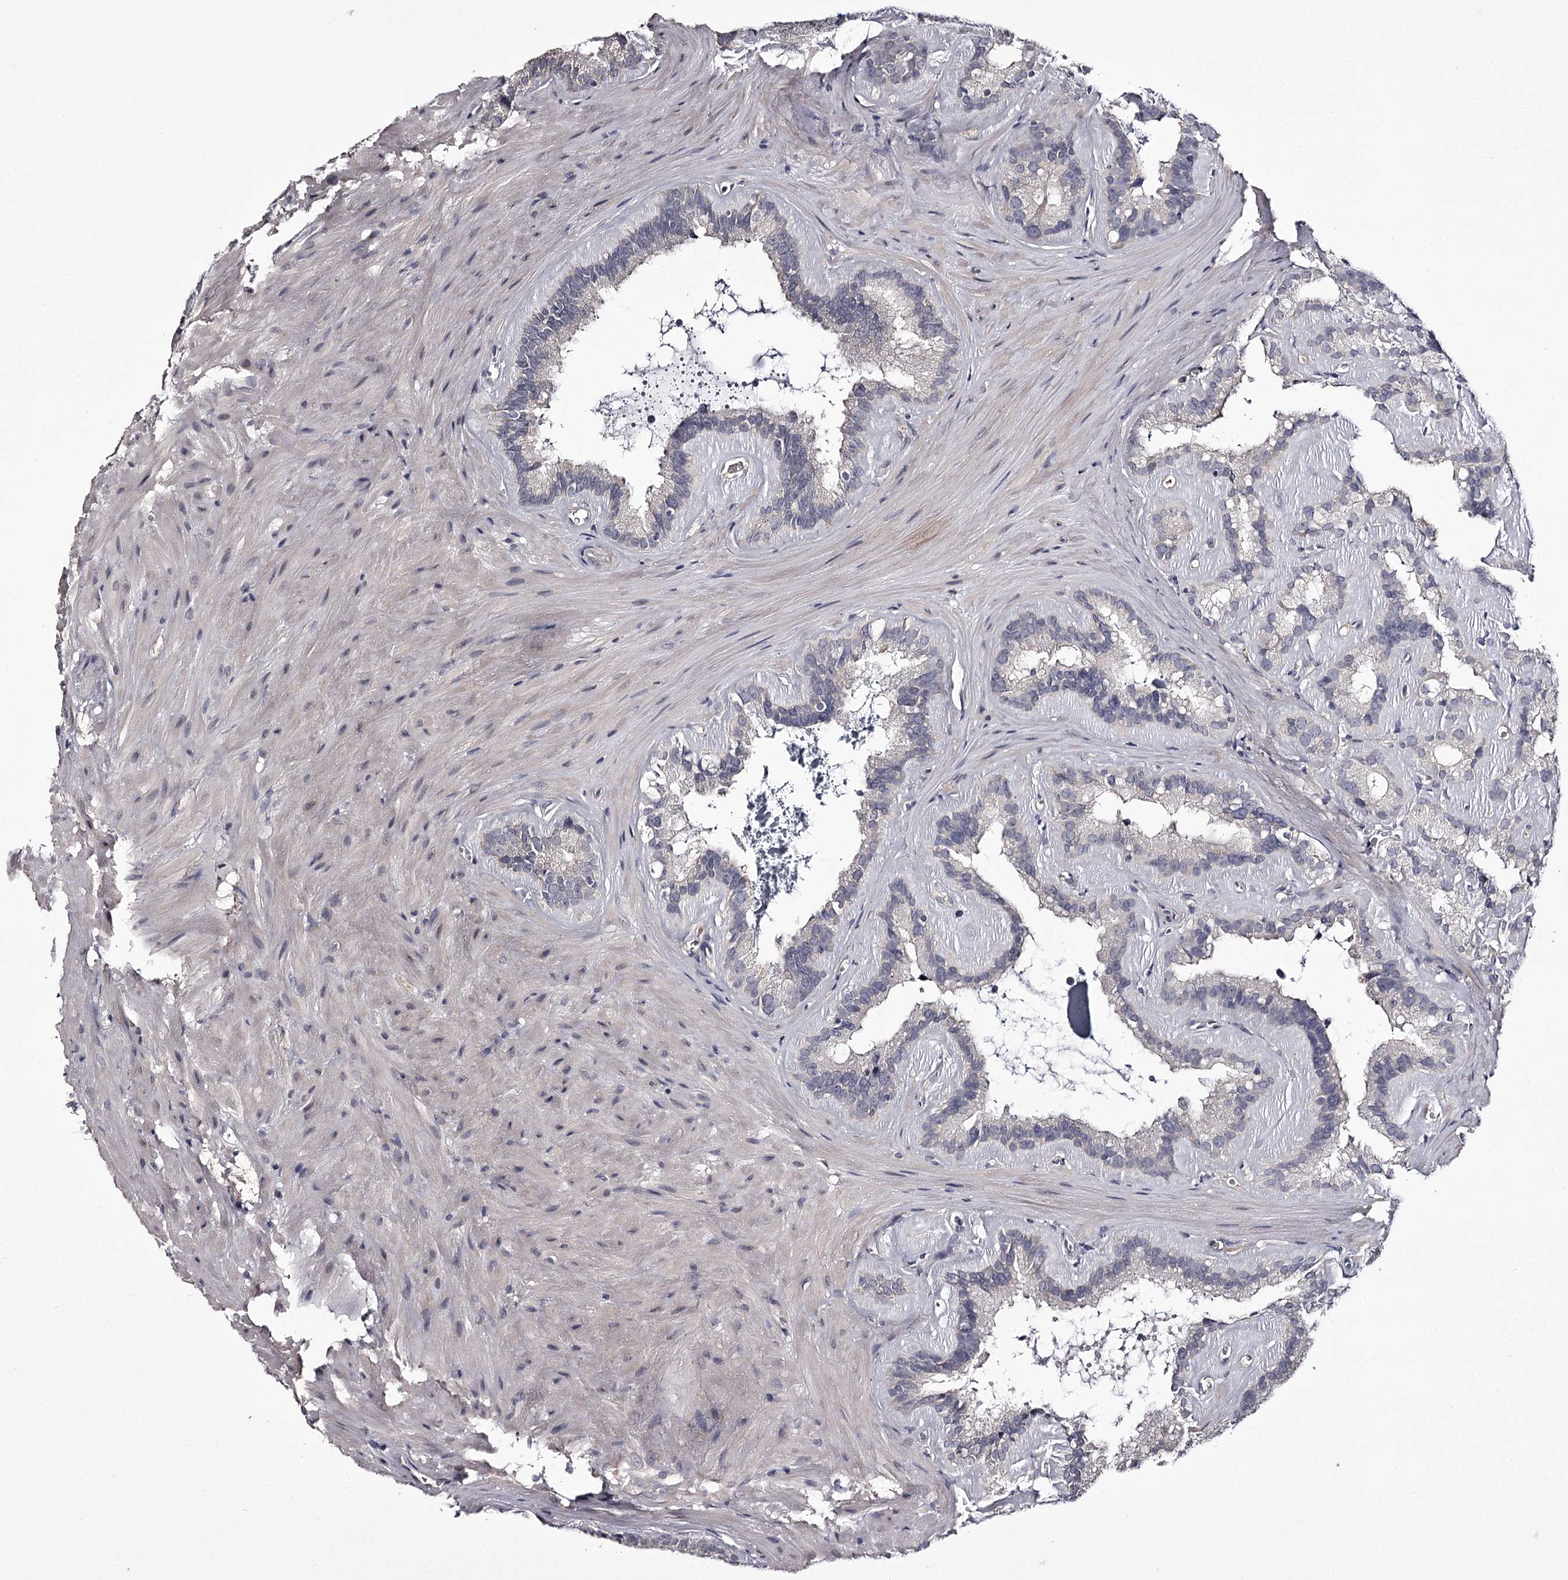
{"staining": {"intensity": "negative", "quantity": "none", "location": "none"}, "tissue": "seminal vesicle", "cell_type": "Glandular cells", "image_type": "normal", "snomed": [{"axis": "morphology", "description": "Normal tissue, NOS"}, {"axis": "topography", "description": "Prostate"}, {"axis": "topography", "description": "Seminal veicle"}], "caption": "Glandular cells are negative for protein expression in unremarkable human seminal vesicle. Nuclei are stained in blue.", "gene": "PRM2", "patient": {"sex": "male", "age": 59}}